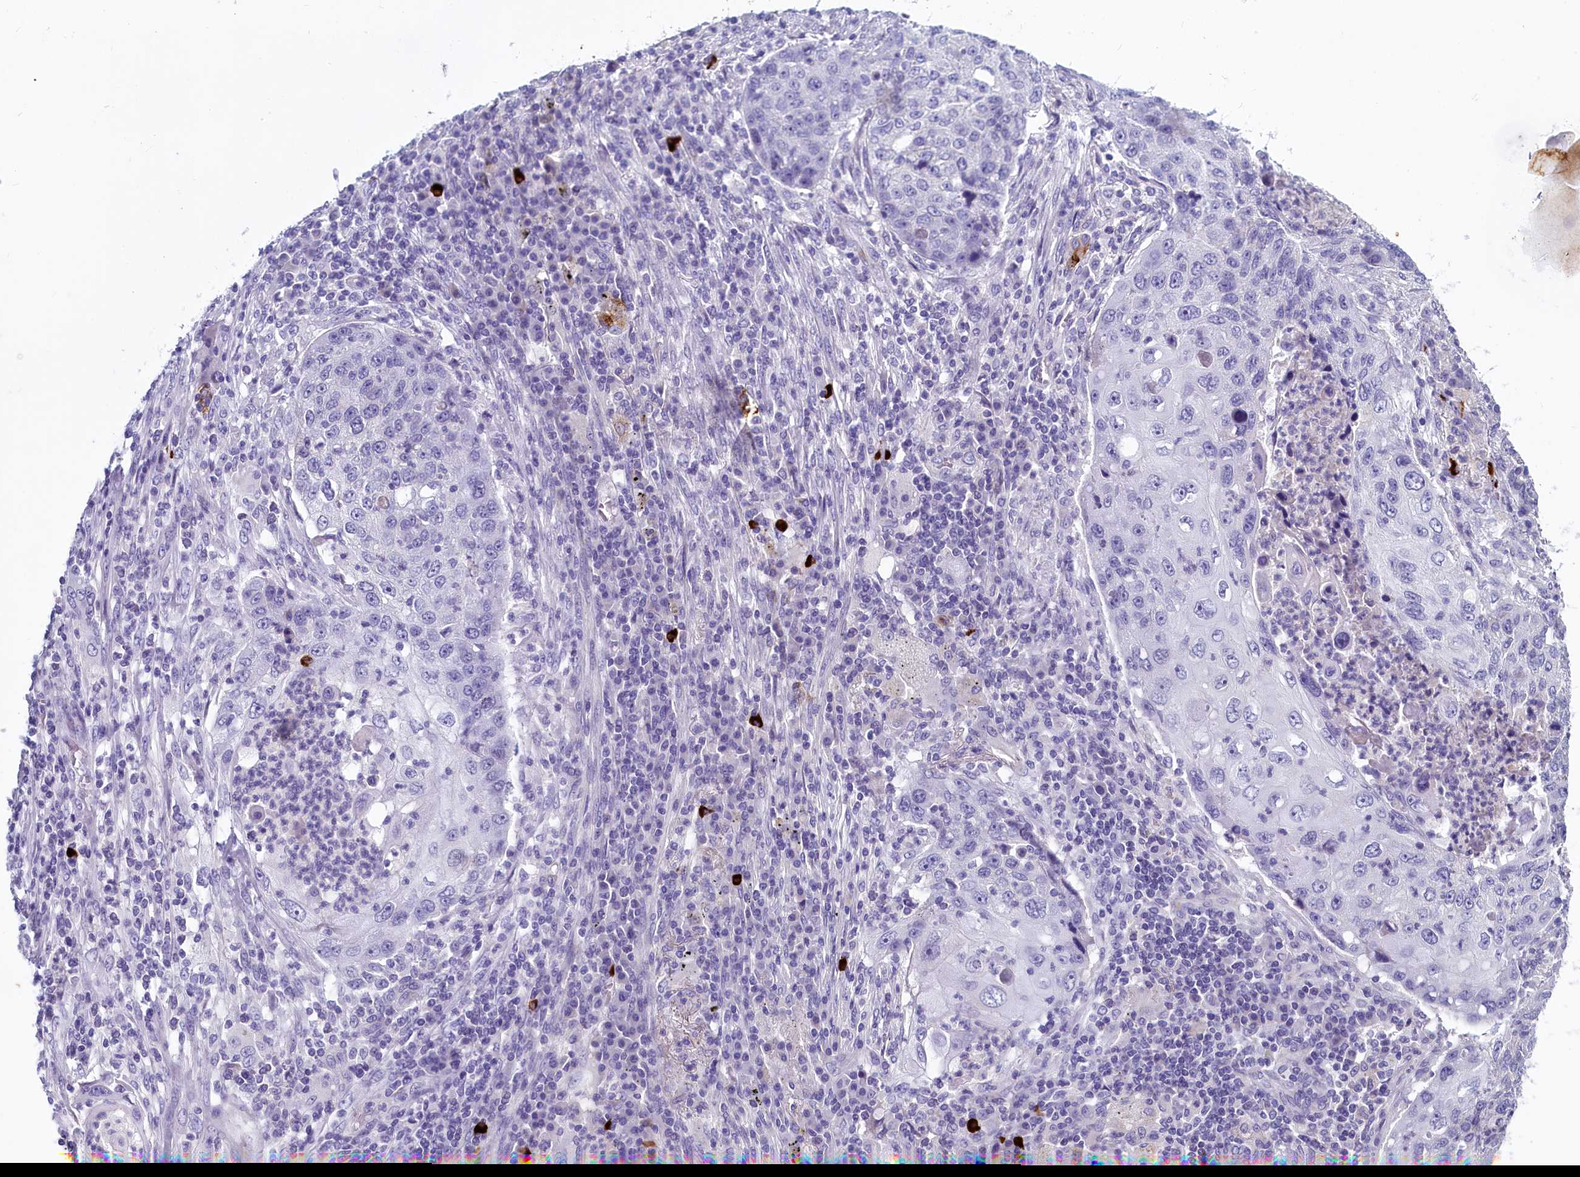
{"staining": {"intensity": "negative", "quantity": "none", "location": "none"}, "tissue": "lung cancer", "cell_type": "Tumor cells", "image_type": "cancer", "snomed": [{"axis": "morphology", "description": "Squamous cell carcinoma, NOS"}, {"axis": "topography", "description": "Lung"}], "caption": "Immunohistochemistry (IHC) micrograph of squamous cell carcinoma (lung) stained for a protein (brown), which reveals no positivity in tumor cells.", "gene": "INSC", "patient": {"sex": "female", "age": 63}}